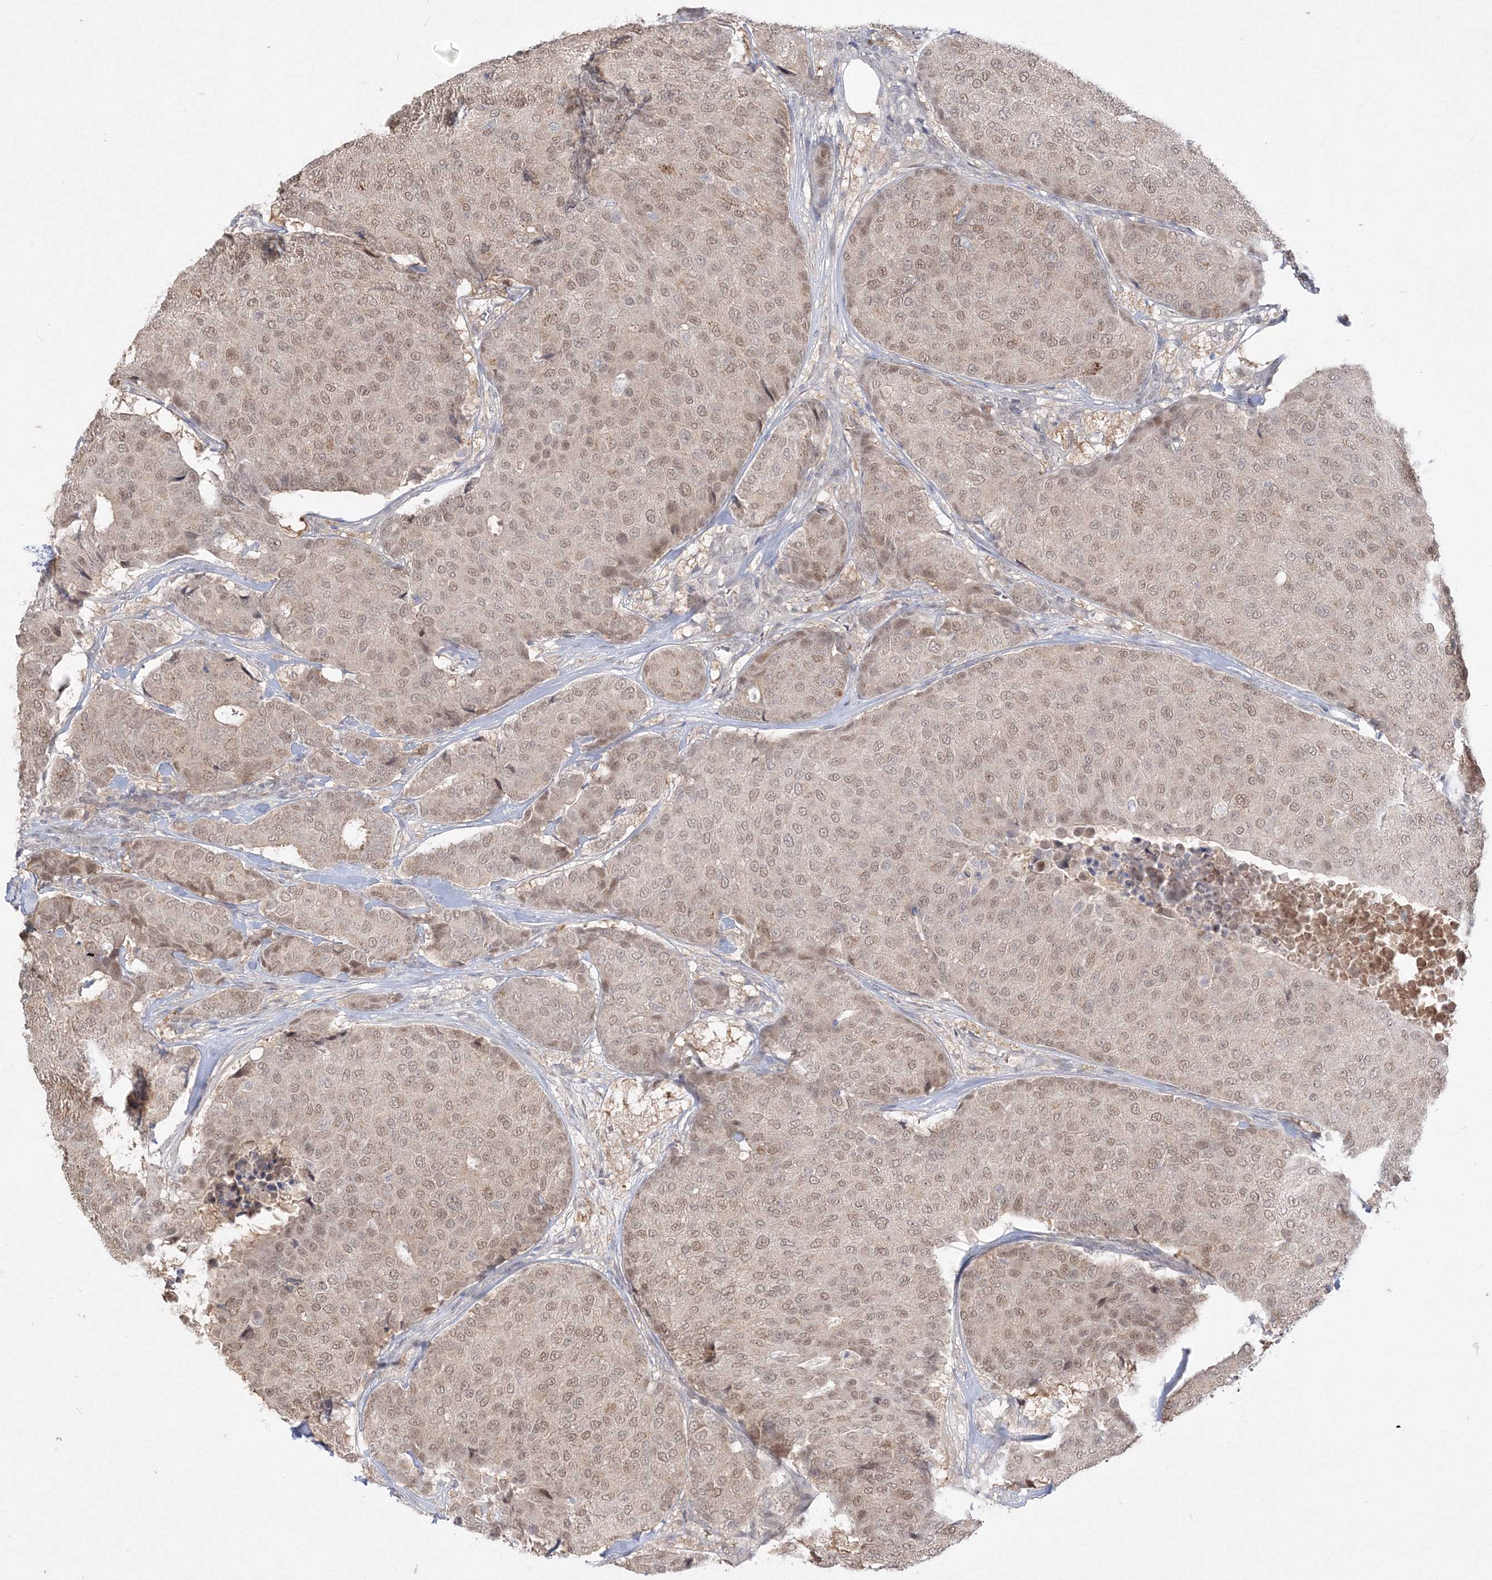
{"staining": {"intensity": "weak", "quantity": ">75%", "location": "nuclear"}, "tissue": "breast cancer", "cell_type": "Tumor cells", "image_type": "cancer", "snomed": [{"axis": "morphology", "description": "Duct carcinoma"}, {"axis": "topography", "description": "Breast"}], "caption": "There is low levels of weak nuclear expression in tumor cells of breast cancer (infiltrating ductal carcinoma), as demonstrated by immunohistochemical staining (brown color).", "gene": "COPS4", "patient": {"sex": "female", "age": 75}}